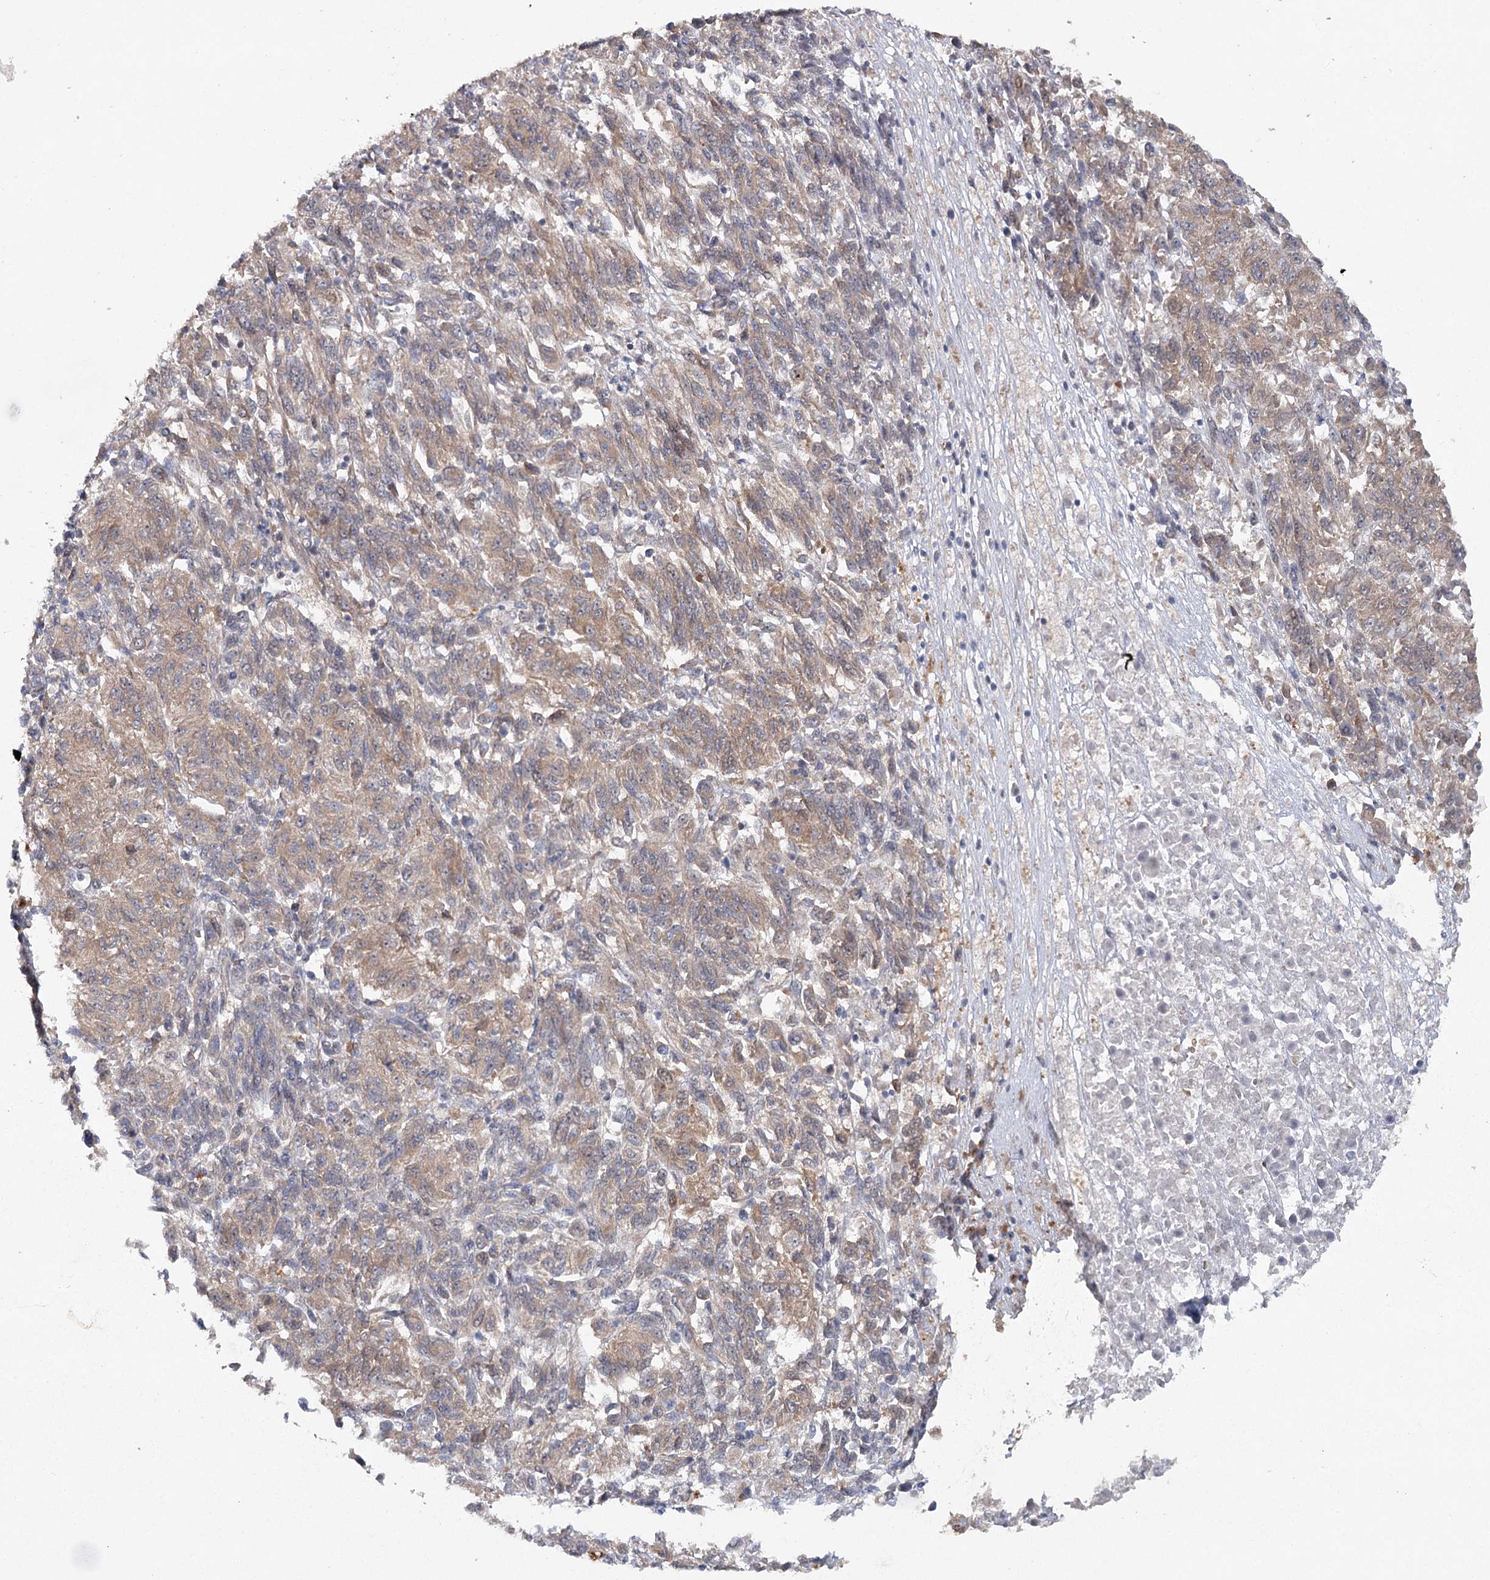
{"staining": {"intensity": "weak", "quantity": ">75%", "location": "cytoplasmic/membranous"}, "tissue": "melanoma", "cell_type": "Tumor cells", "image_type": "cancer", "snomed": [{"axis": "morphology", "description": "Malignant melanoma, Metastatic site"}, {"axis": "topography", "description": "Lung"}], "caption": "Malignant melanoma (metastatic site) tissue exhibits weak cytoplasmic/membranous staining in about >75% of tumor cells (IHC, brightfield microscopy, high magnification).", "gene": "MAP3K13", "patient": {"sex": "male", "age": 64}}